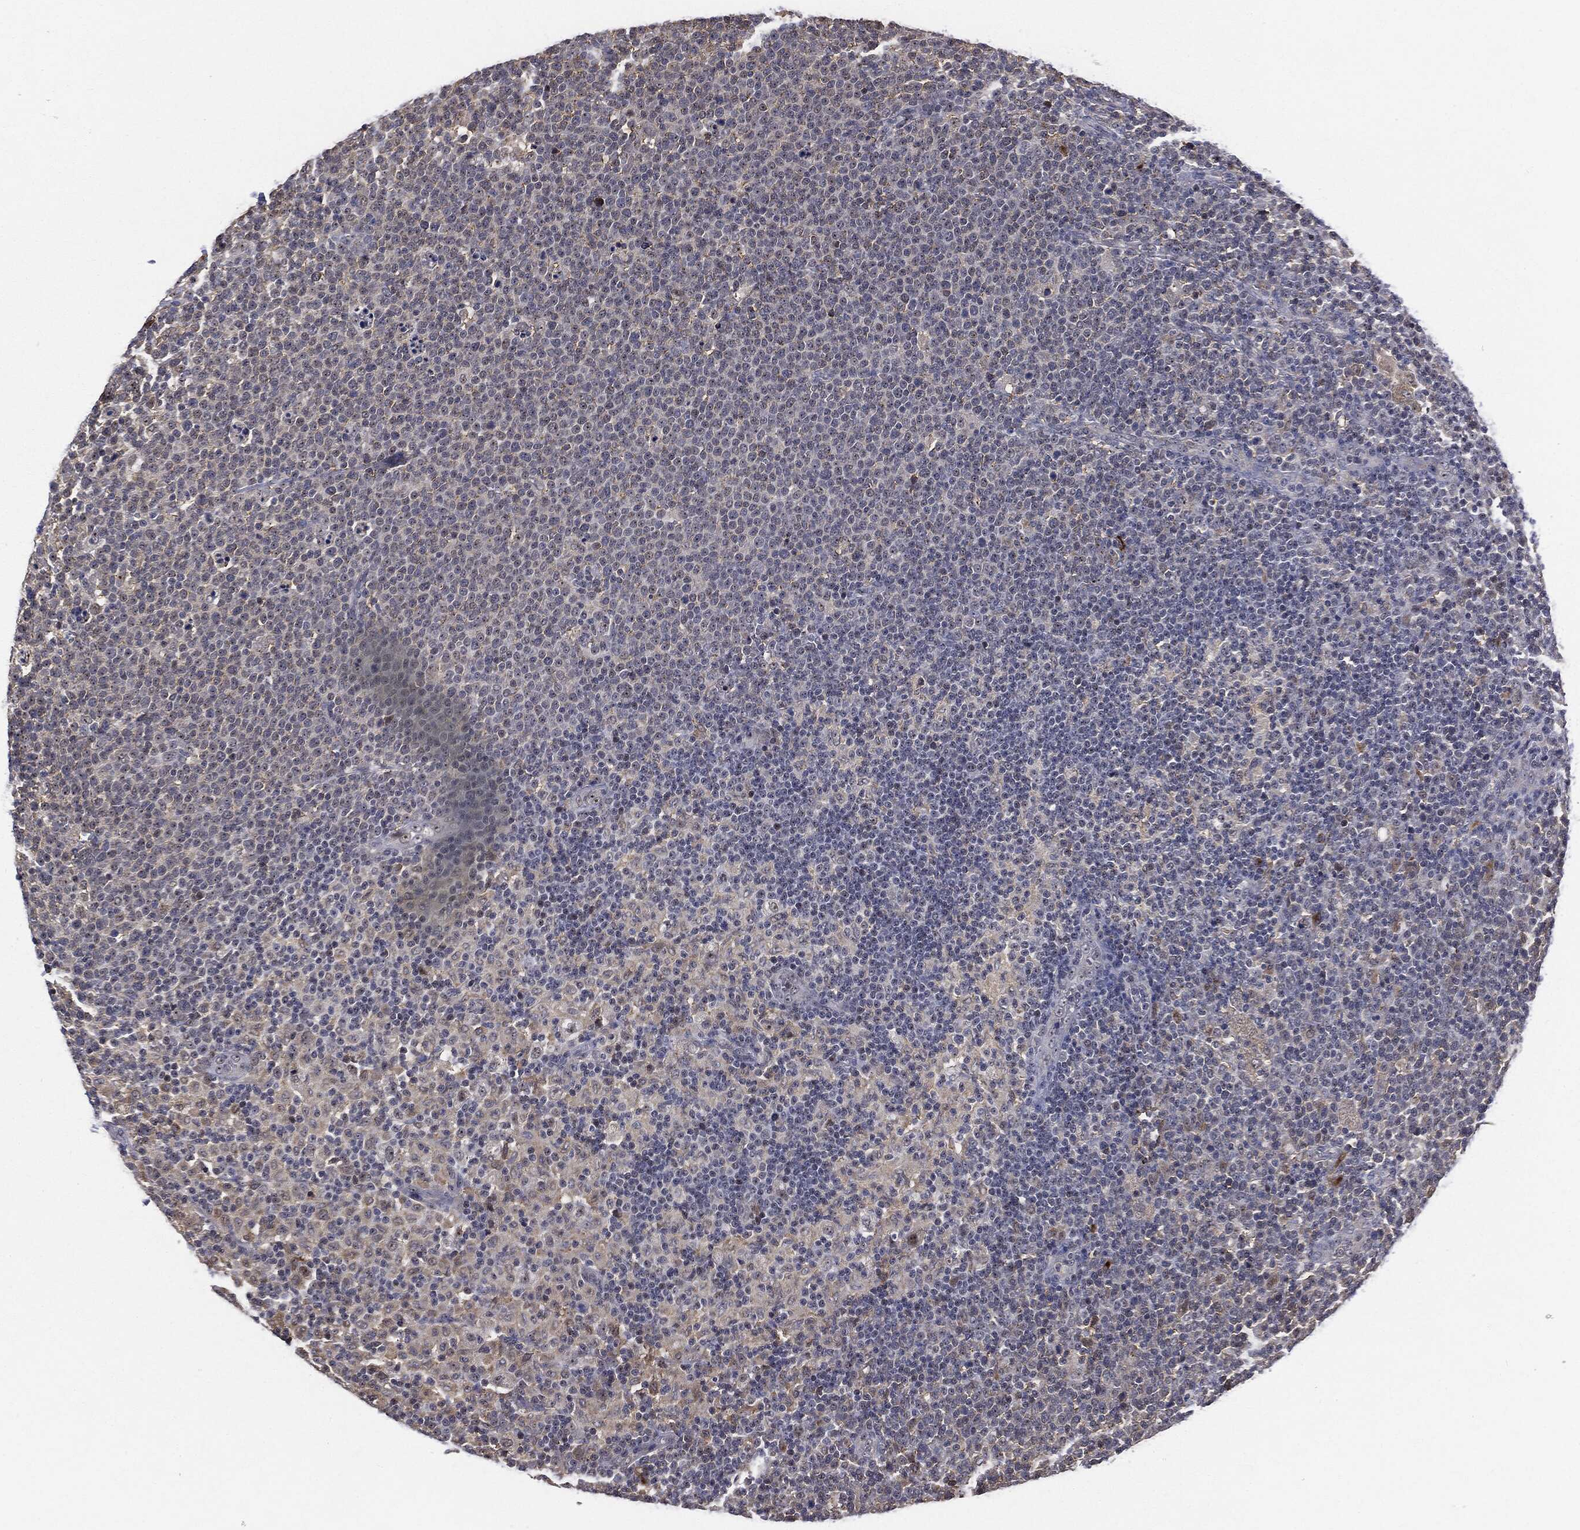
{"staining": {"intensity": "negative", "quantity": "none", "location": "none"}, "tissue": "lymphoma", "cell_type": "Tumor cells", "image_type": "cancer", "snomed": [{"axis": "morphology", "description": "Malignant lymphoma, non-Hodgkin's type, High grade"}, {"axis": "topography", "description": "Lymph node"}], "caption": "Tumor cells show no significant protein expression in malignant lymphoma, non-Hodgkin's type (high-grade).", "gene": "TRMT1L", "patient": {"sex": "male", "age": 61}}